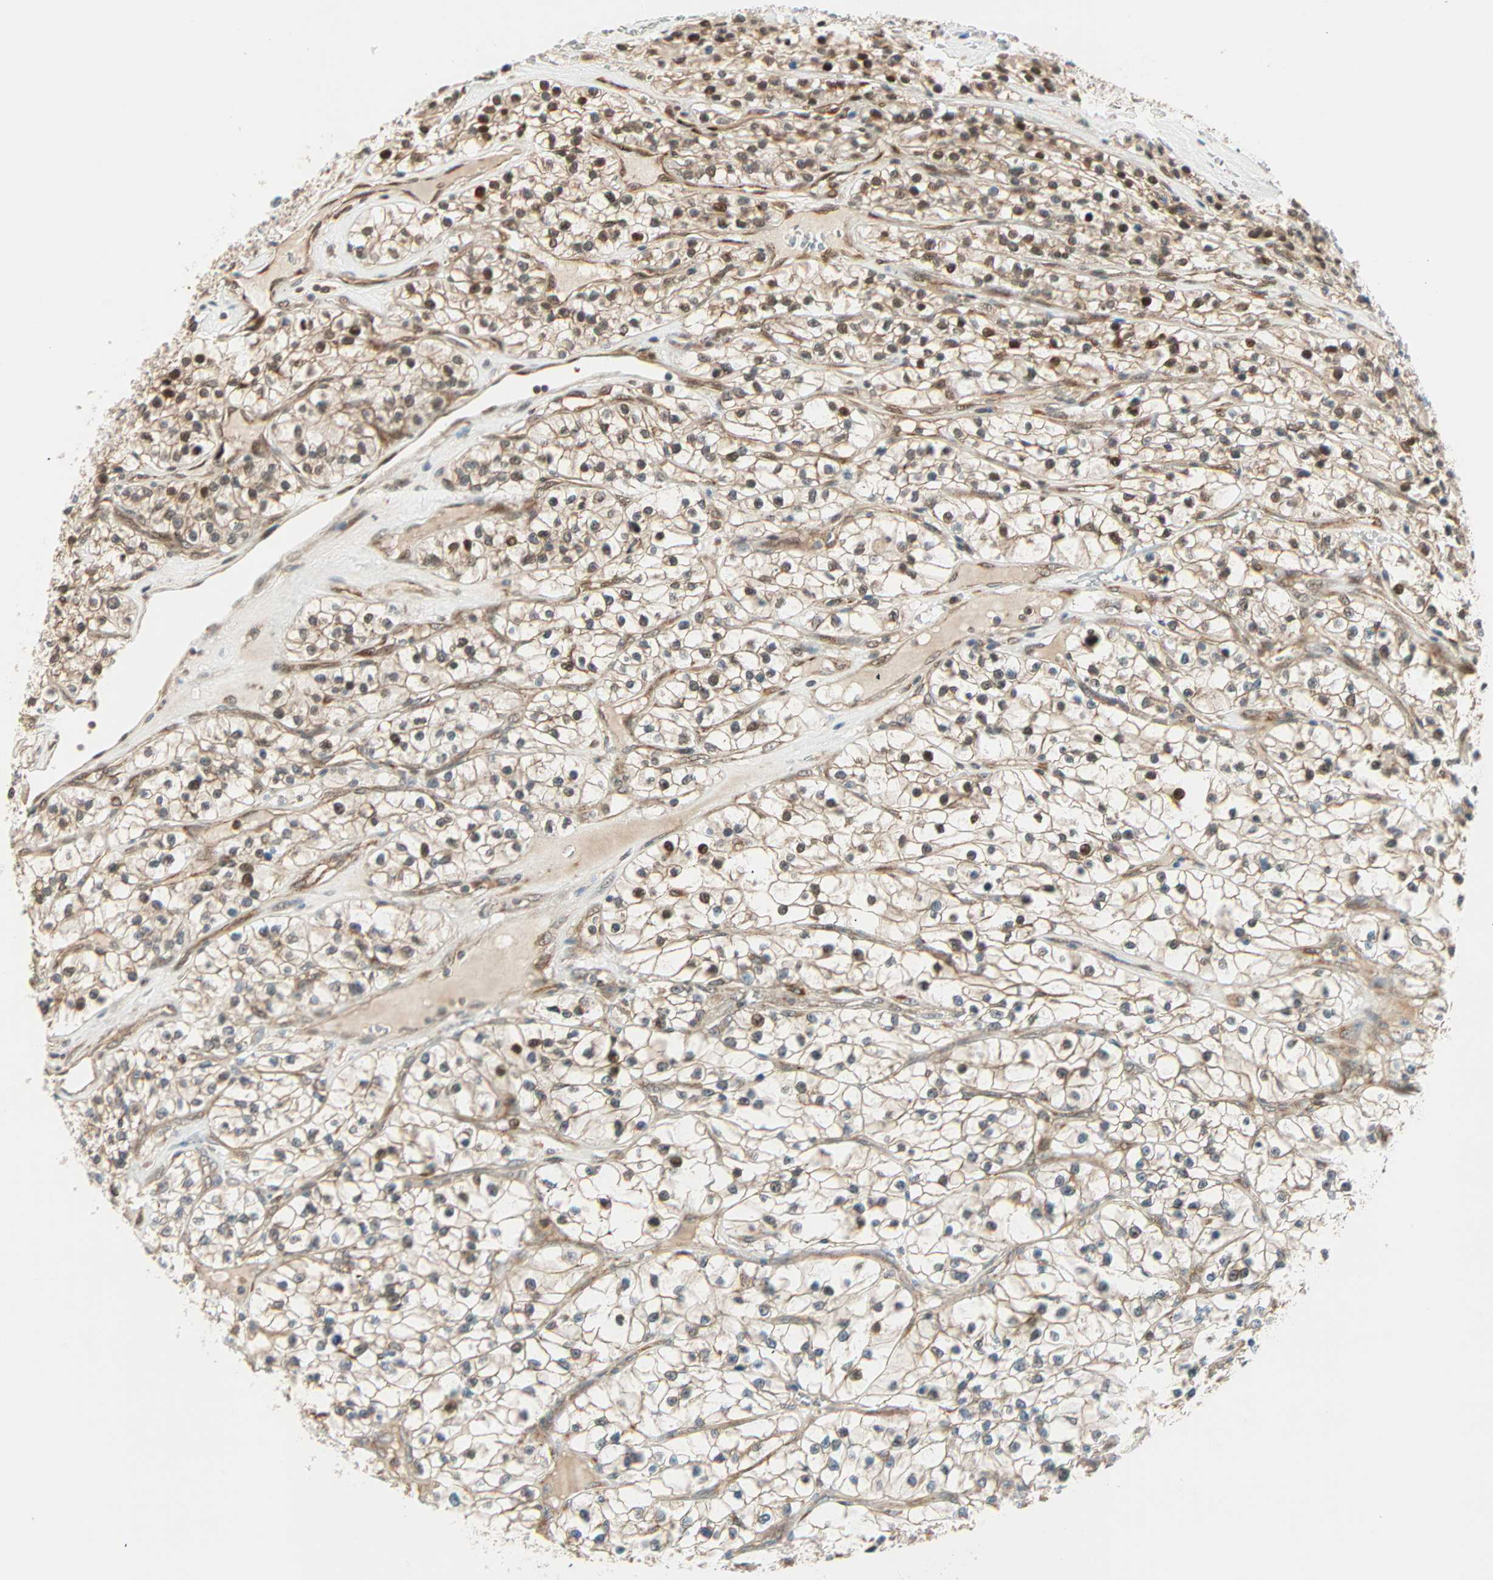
{"staining": {"intensity": "strong", "quantity": ">75%", "location": "cytoplasmic/membranous,nuclear"}, "tissue": "renal cancer", "cell_type": "Tumor cells", "image_type": "cancer", "snomed": [{"axis": "morphology", "description": "Adenocarcinoma, NOS"}, {"axis": "topography", "description": "Kidney"}], "caption": "Protein expression analysis of human renal cancer (adenocarcinoma) reveals strong cytoplasmic/membranous and nuclear expression in about >75% of tumor cells.", "gene": "PNPLA6", "patient": {"sex": "female", "age": 57}}